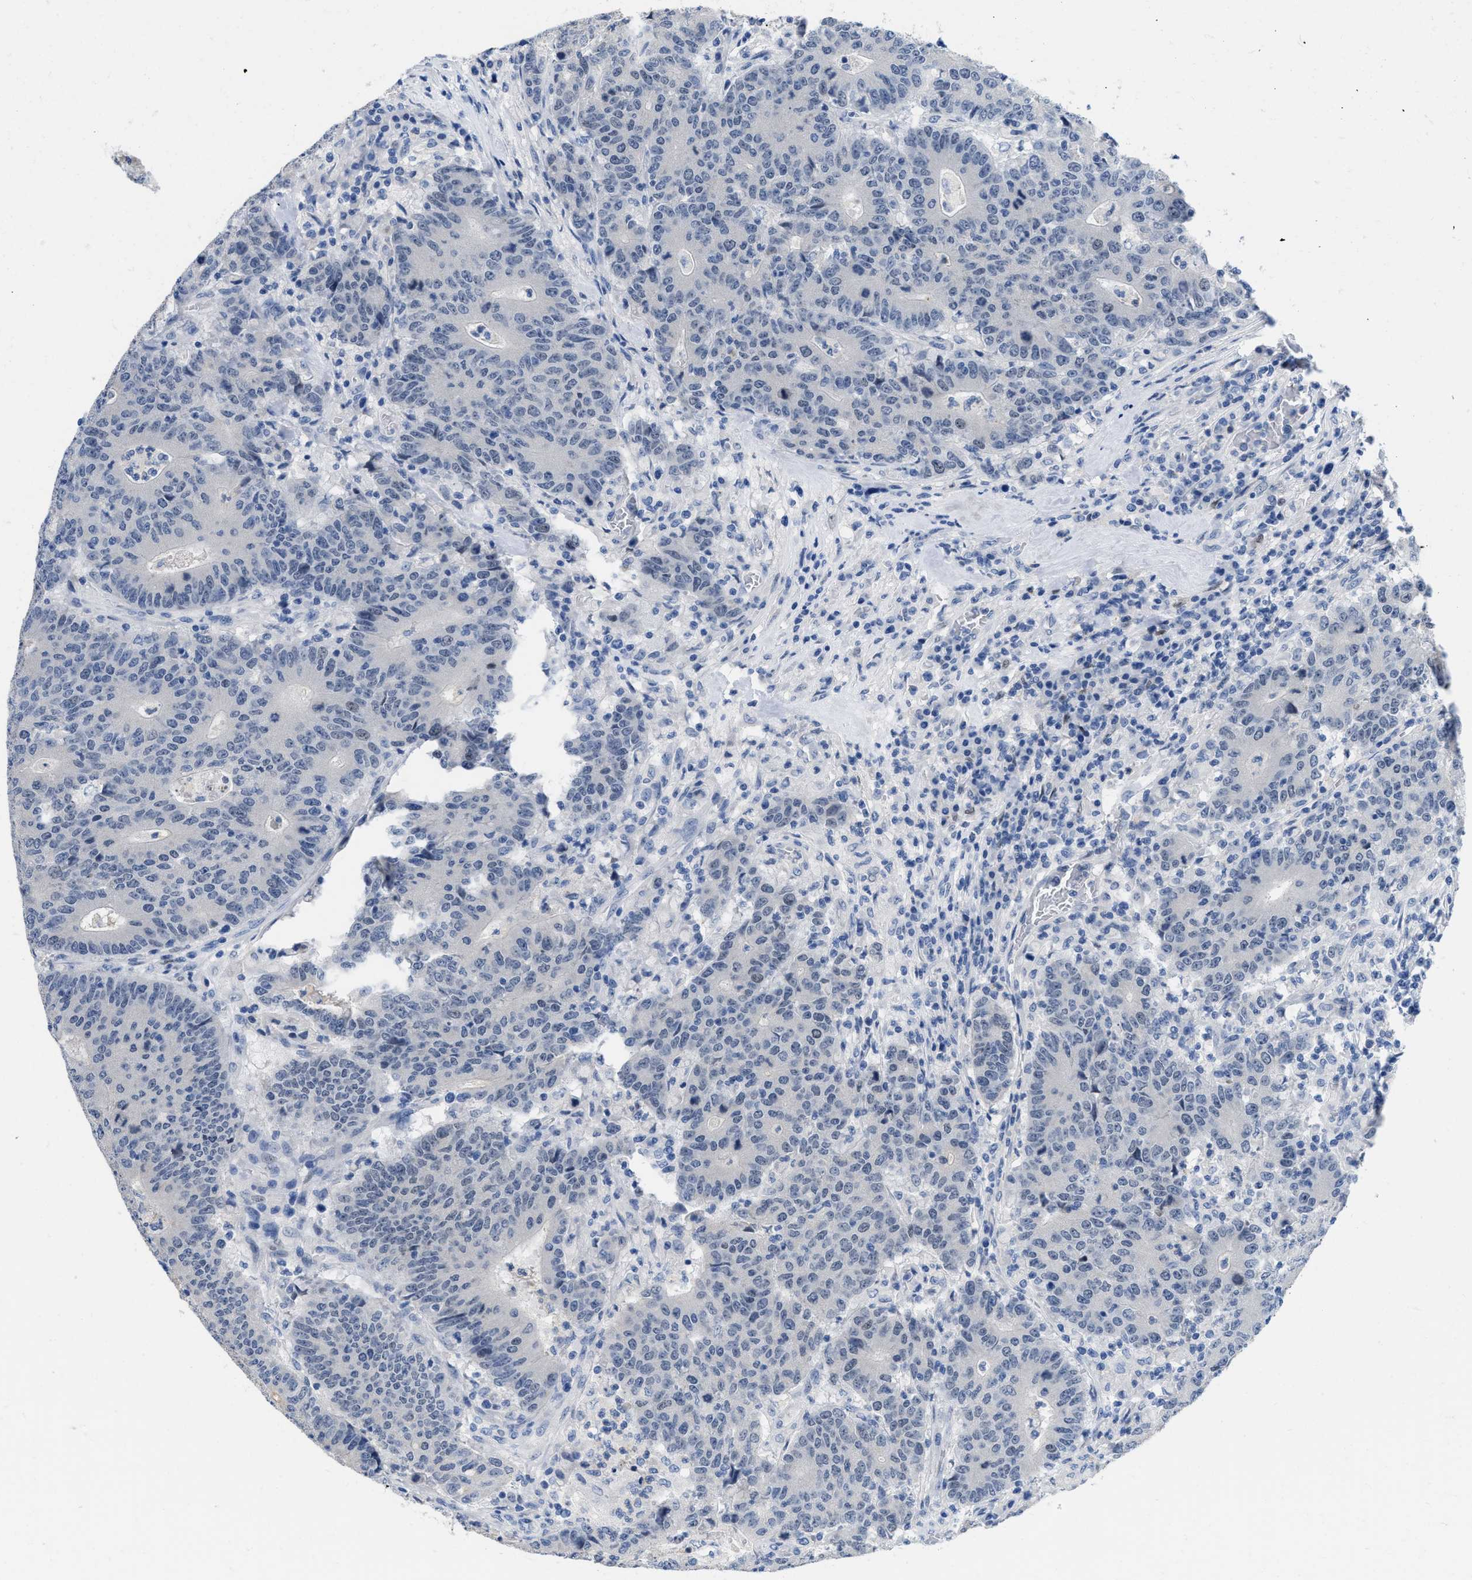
{"staining": {"intensity": "negative", "quantity": "none", "location": "none"}, "tissue": "colorectal cancer", "cell_type": "Tumor cells", "image_type": "cancer", "snomed": [{"axis": "morphology", "description": "Normal tissue, NOS"}, {"axis": "morphology", "description": "Adenocarcinoma, NOS"}, {"axis": "topography", "description": "Colon"}], "caption": "Immunohistochemical staining of human colorectal cancer displays no significant expression in tumor cells.", "gene": "NFIX", "patient": {"sex": "female", "age": 75}}